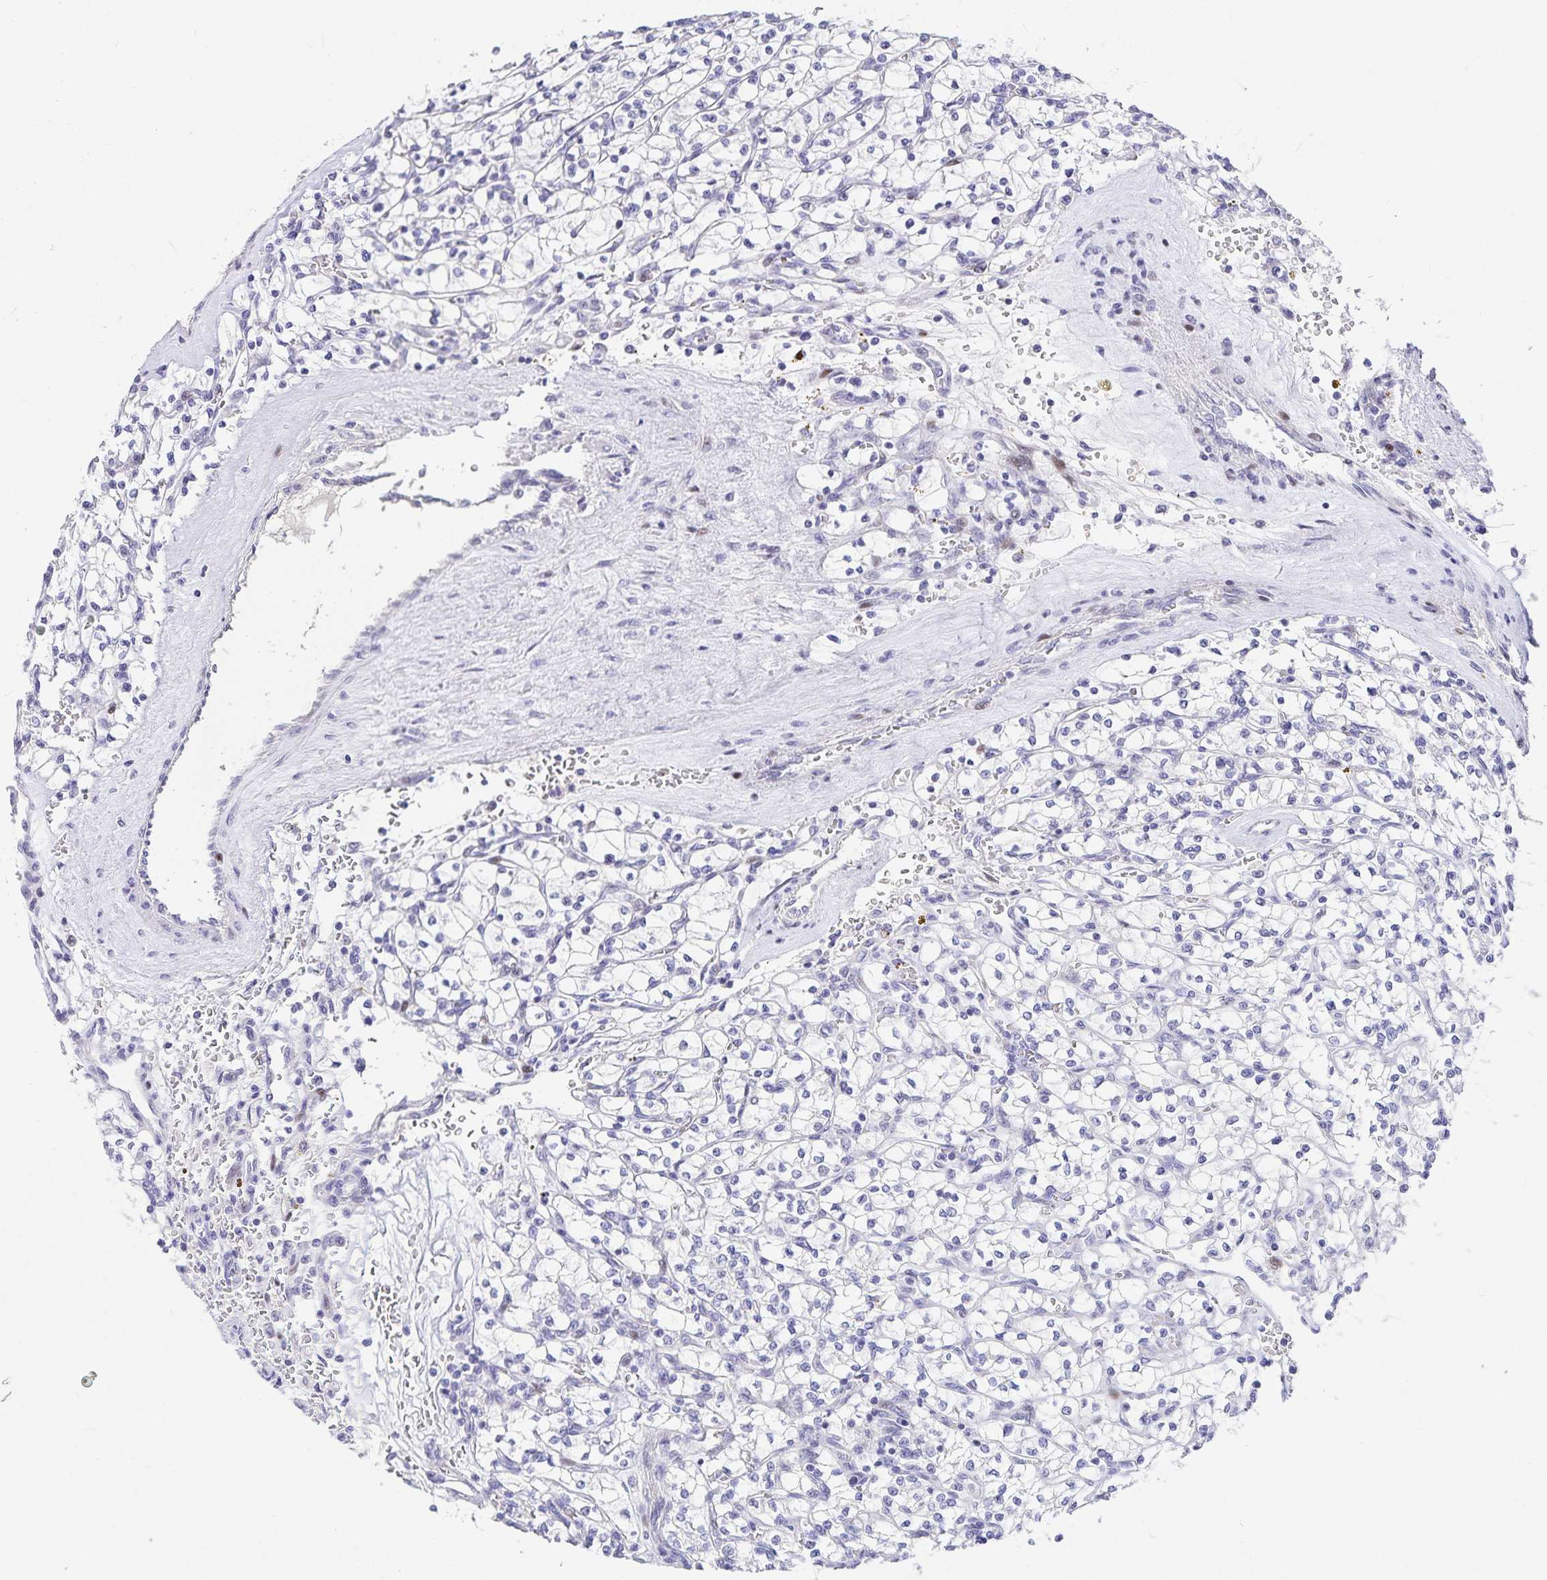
{"staining": {"intensity": "negative", "quantity": "none", "location": "none"}, "tissue": "renal cancer", "cell_type": "Tumor cells", "image_type": "cancer", "snomed": [{"axis": "morphology", "description": "Adenocarcinoma, NOS"}, {"axis": "topography", "description": "Kidney"}], "caption": "Human adenocarcinoma (renal) stained for a protein using immunohistochemistry (IHC) exhibits no positivity in tumor cells.", "gene": "KBTBD13", "patient": {"sex": "female", "age": 64}}